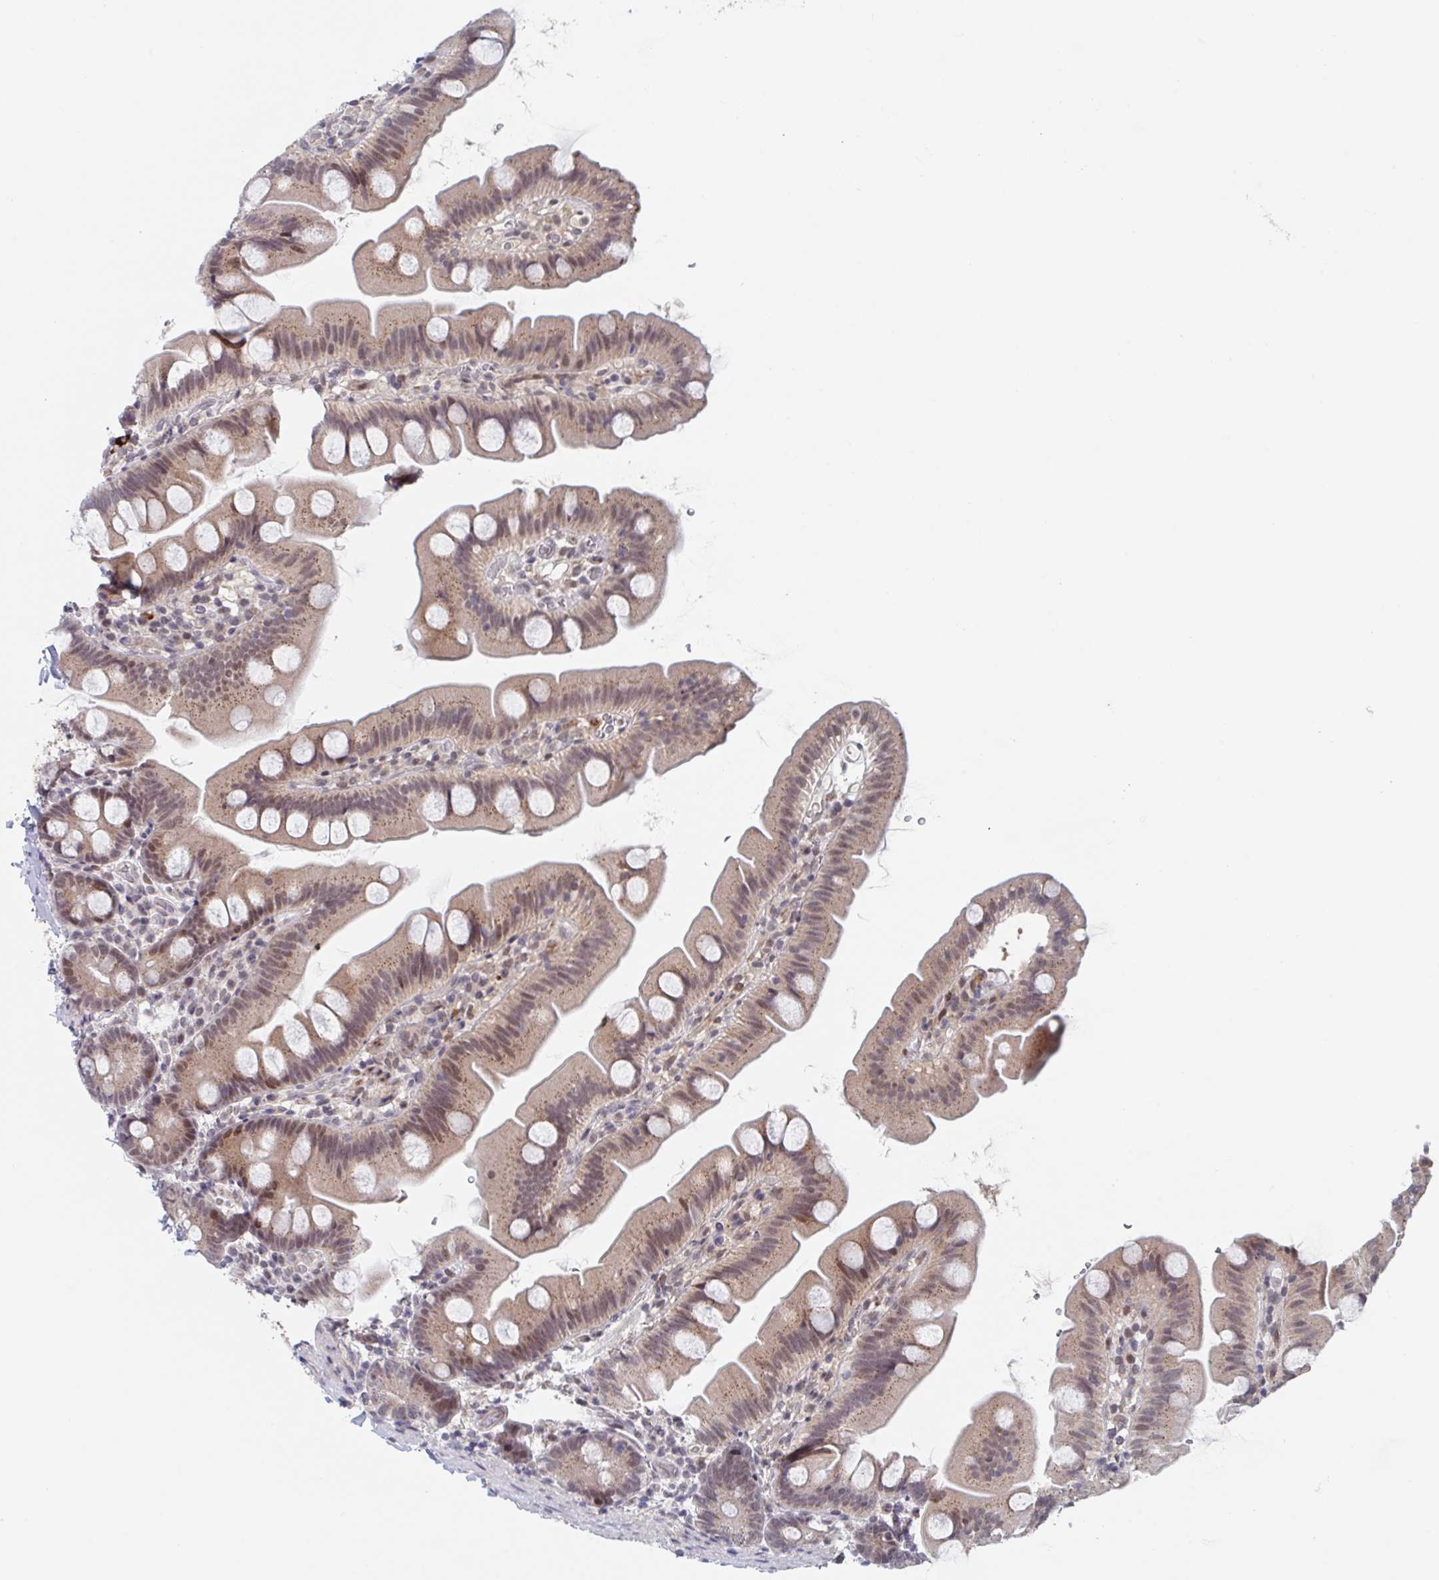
{"staining": {"intensity": "moderate", "quantity": "25%-75%", "location": "cytoplasmic/membranous,nuclear"}, "tissue": "small intestine", "cell_type": "Glandular cells", "image_type": "normal", "snomed": [{"axis": "morphology", "description": "Normal tissue, NOS"}, {"axis": "topography", "description": "Small intestine"}], "caption": "Small intestine stained with immunohistochemistry (IHC) demonstrates moderate cytoplasmic/membranous,nuclear staining in approximately 25%-75% of glandular cells. Ihc stains the protein in brown and the nuclei are stained blue.", "gene": "RNF212", "patient": {"sex": "female", "age": 68}}